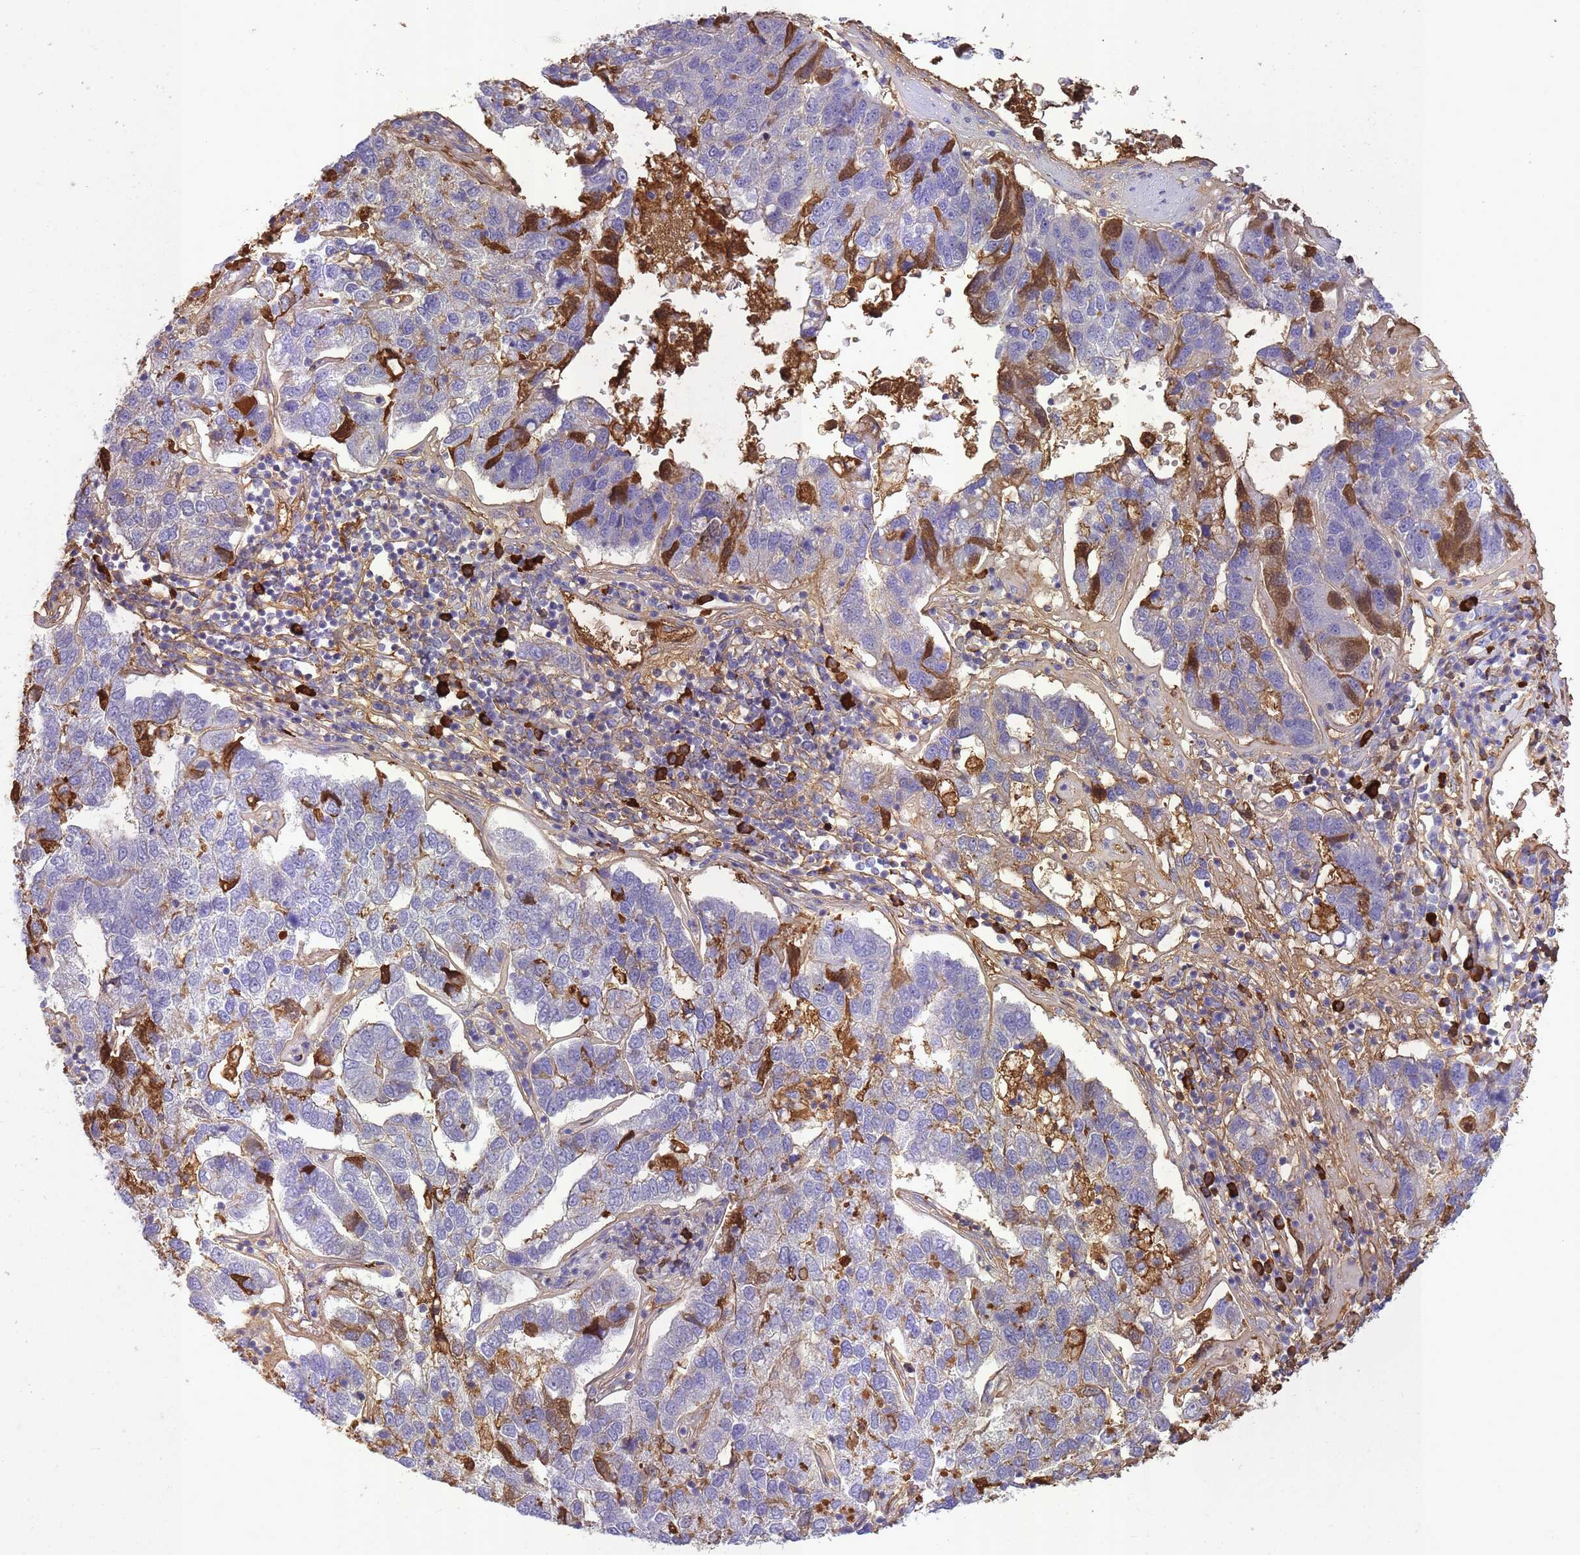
{"staining": {"intensity": "strong", "quantity": "<25%", "location": "cytoplasmic/membranous"}, "tissue": "pancreatic cancer", "cell_type": "Tumor cells", "image_type": "cancer", "snomed": [{"axis": "morphology", "description": "Adenocarcinoma, NOS"}, {"axis": "topography", "description": "Pancreas"}], "caption": "Immunohistochemical staining of human pancreatic cancer reveals medium levels of strong cytoplasmic/membranous protein staining in about <25% of tumor cells.", "gene": "IGKV1D-42", "patient": {"sex": "female", "age": 61}}